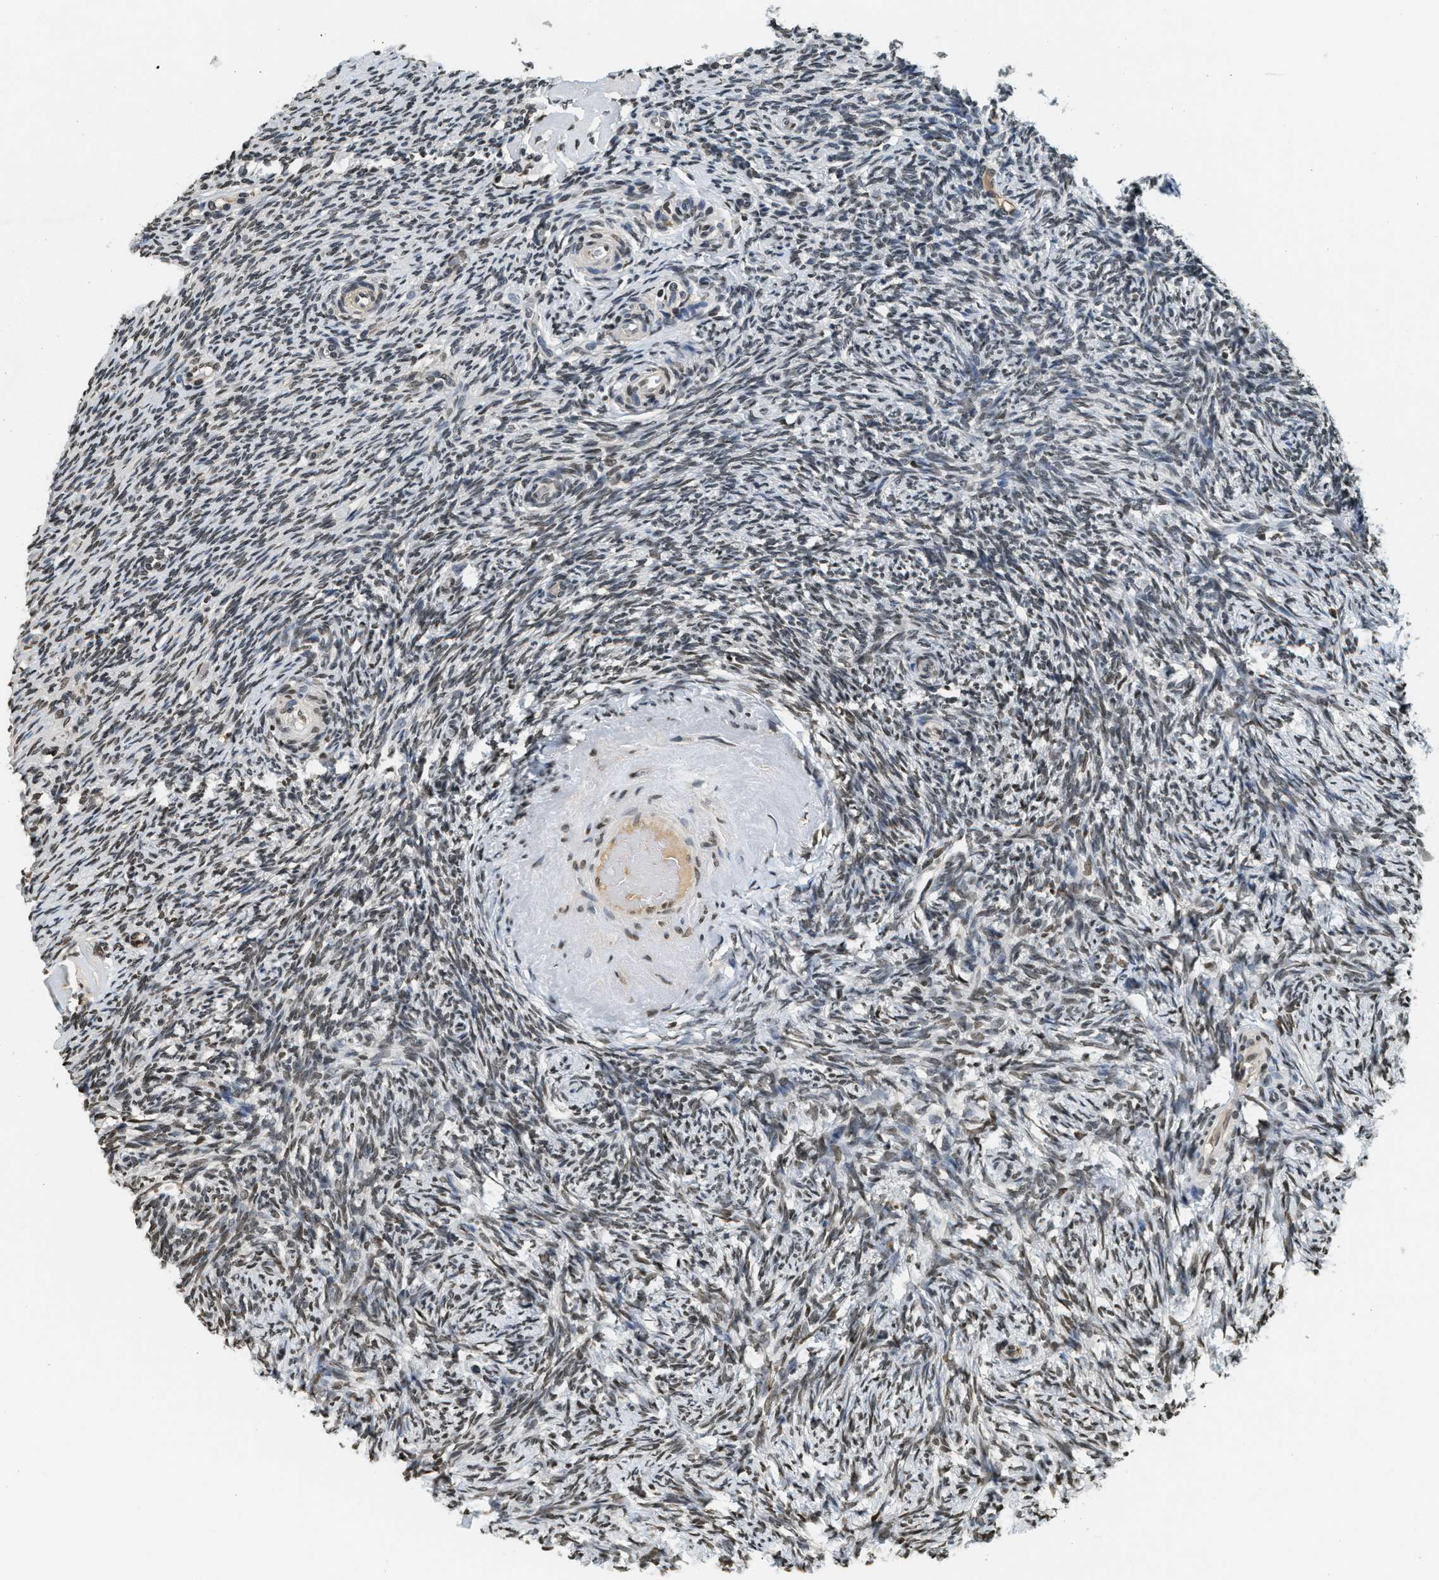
{"staining": {"intensity": "moderate", "quantity": ">75%", "location": "nuclear"}, "tissue": "ovary", "cell_type": "Ovarian stroma cells", "image_type": "normal", "snomed": [{"axis": "morphology", "description": "Normal tissue, NOS"}, {"axis": "topography", "description": "Ovary"}], "caption": "DAB (3,3'-diaminobenzidine) immunohistochemical staining of normal ovary demonstrates moderate nuclear protein positivity in approximately >75% of ovarian stroma cells. (DAB = brown stain, brightfield microscopy at high magnification).", "gene": "LDB2", "patient": {"sex": "female", "age": 60}}